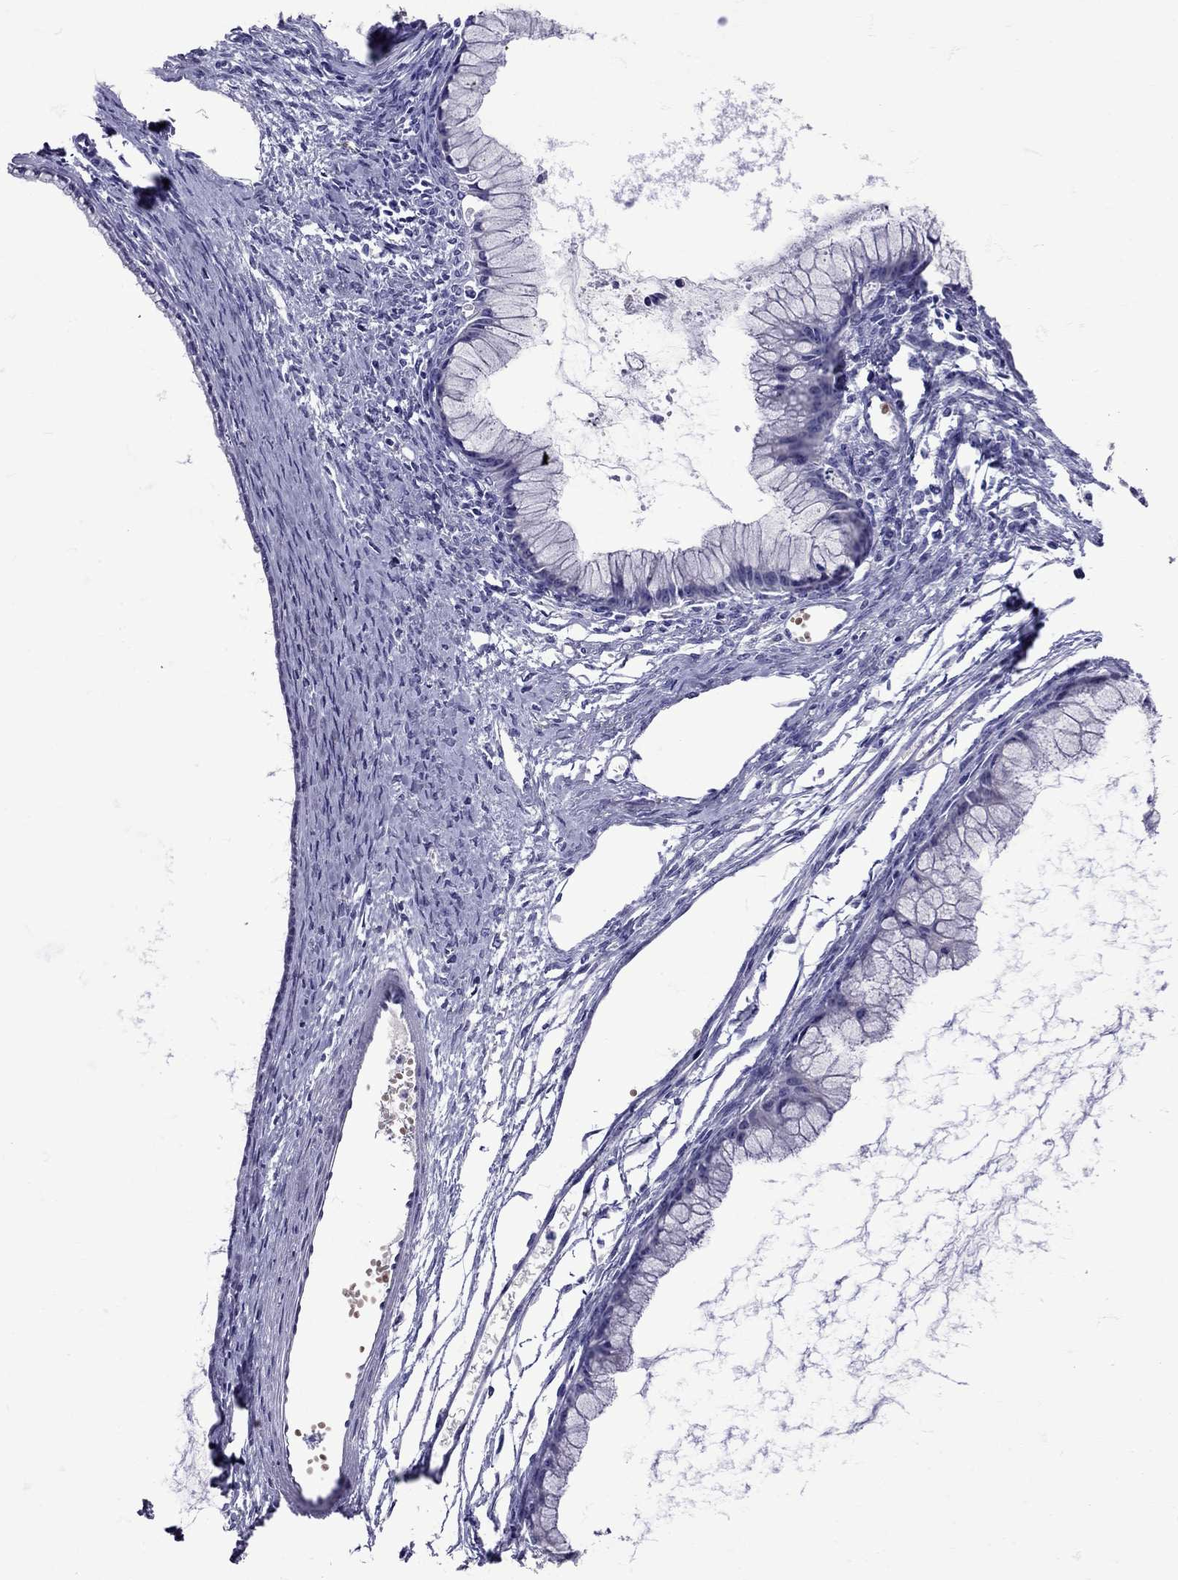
{"staining": {"intensity": "negative", "quantity": "none", "location": "none"}, "tissue": "ovarian cancer", "cell_type": "Tumor cells", "image_type": "cancer", "snomed": [{"axis": "morphology", "description": "Cystadenocarcinoma, mucinous, NOS"}, {"axis": "topography", "description": "Ovary"}], "caption": "Immunohistochemistry photomicrograph of neoplastic tissue: human ovarian mucinous cystadenocarcinoma stained with DAB (3,3'-diaminobenzidine) displays no significant protein staining in tumor cells.", "gene": "TBR1", "patient": {"sex": "female", "age": 41}}